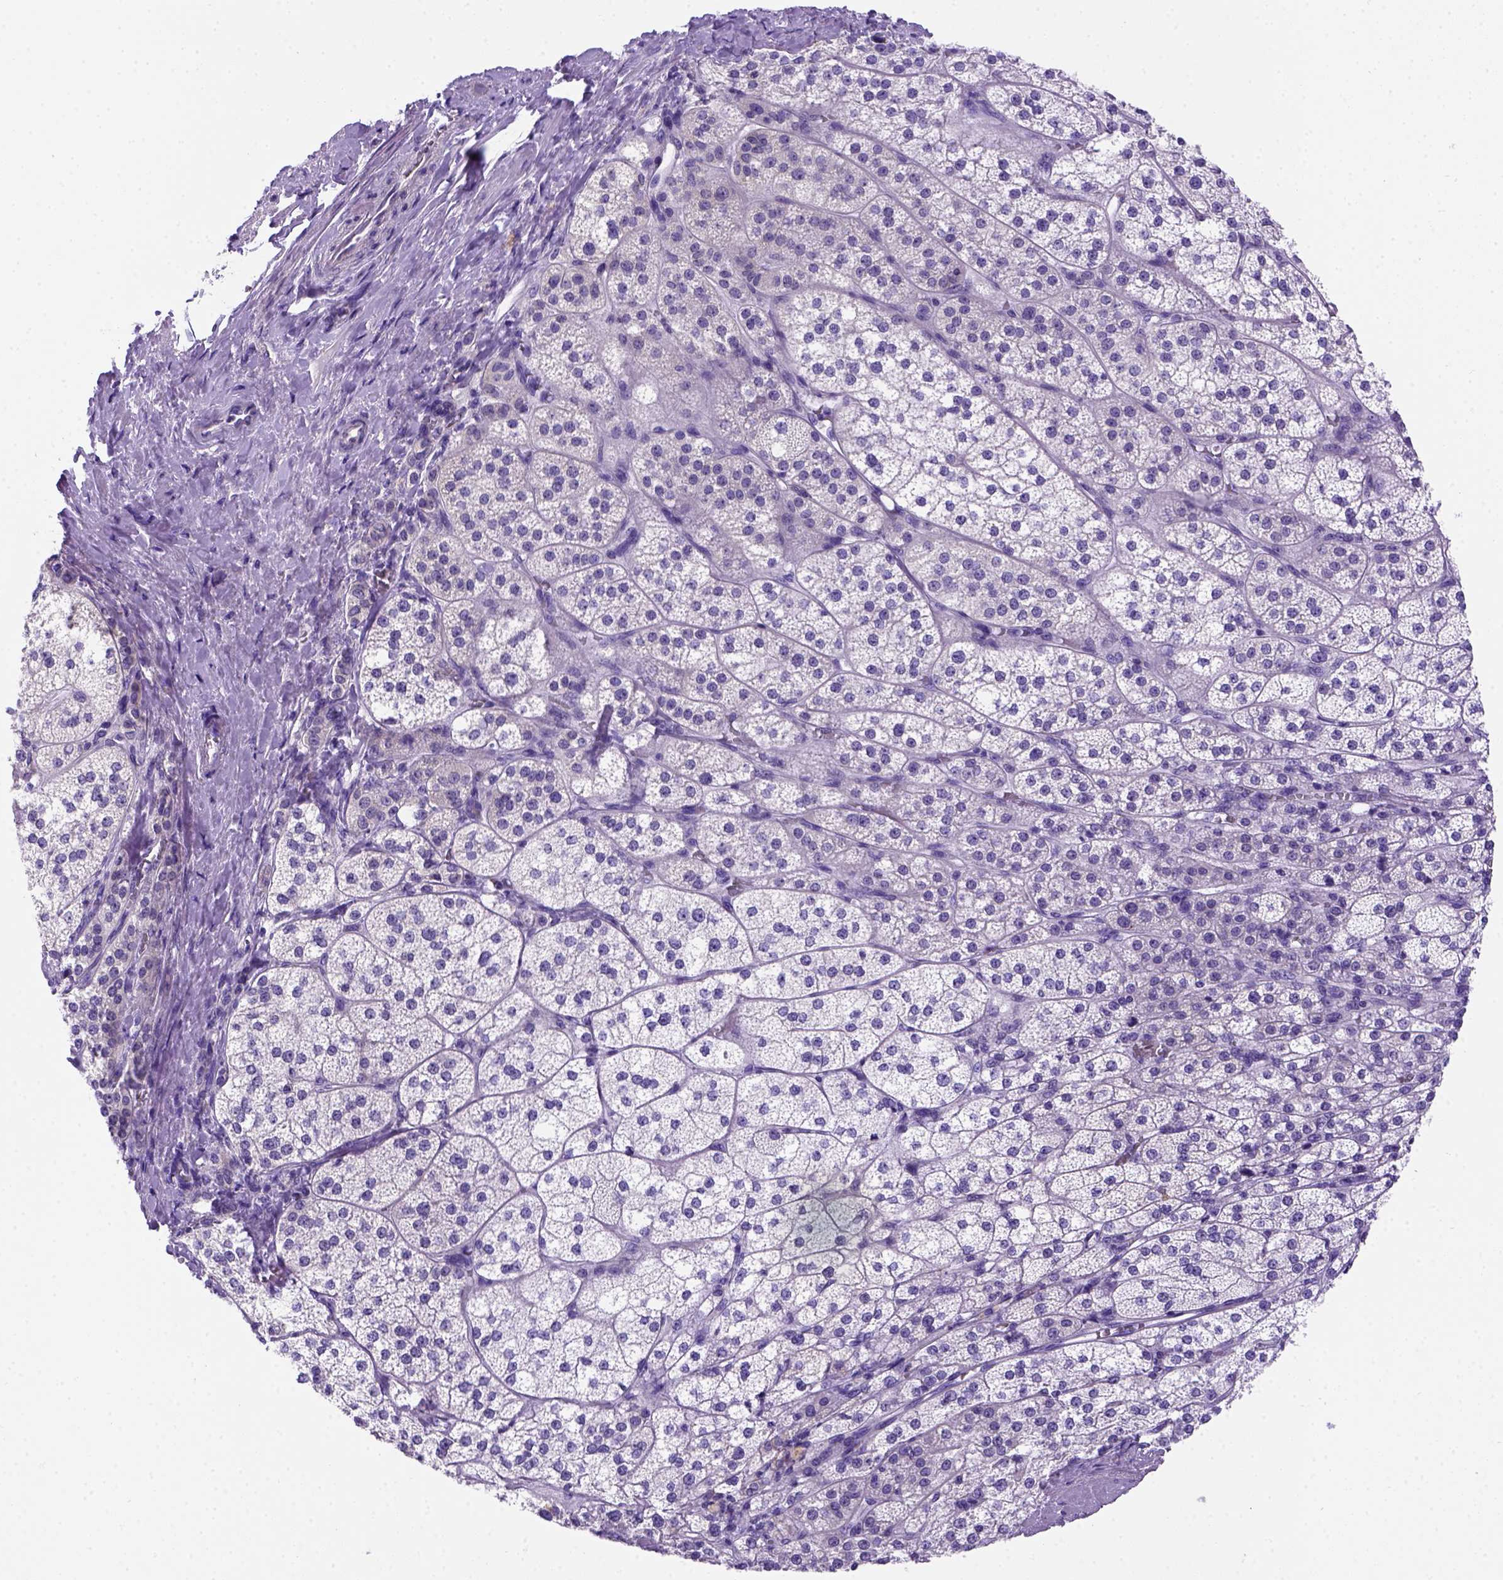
{"staining": {"intensity": "moderate", "quantity": "<25%", "location": "cytoplasmic/membranous"}, "tissue": "adrenal gland", "cell_type": "Glandular cells", "image_type": "normal", "snomed": [{"axis": "morphology", "description": "Normal tissue, NOS"}, {"axis": "topography", "description": "Adrenal gland"}], "caption": "Glandular cells demonstrate low levels of moderate cytoplasmic/membranous expression in approximately <25% of cells in unremarkable human adrenal gland.", "gene": "FOXI1", "patient": {"sex": "female", "age": 60}}